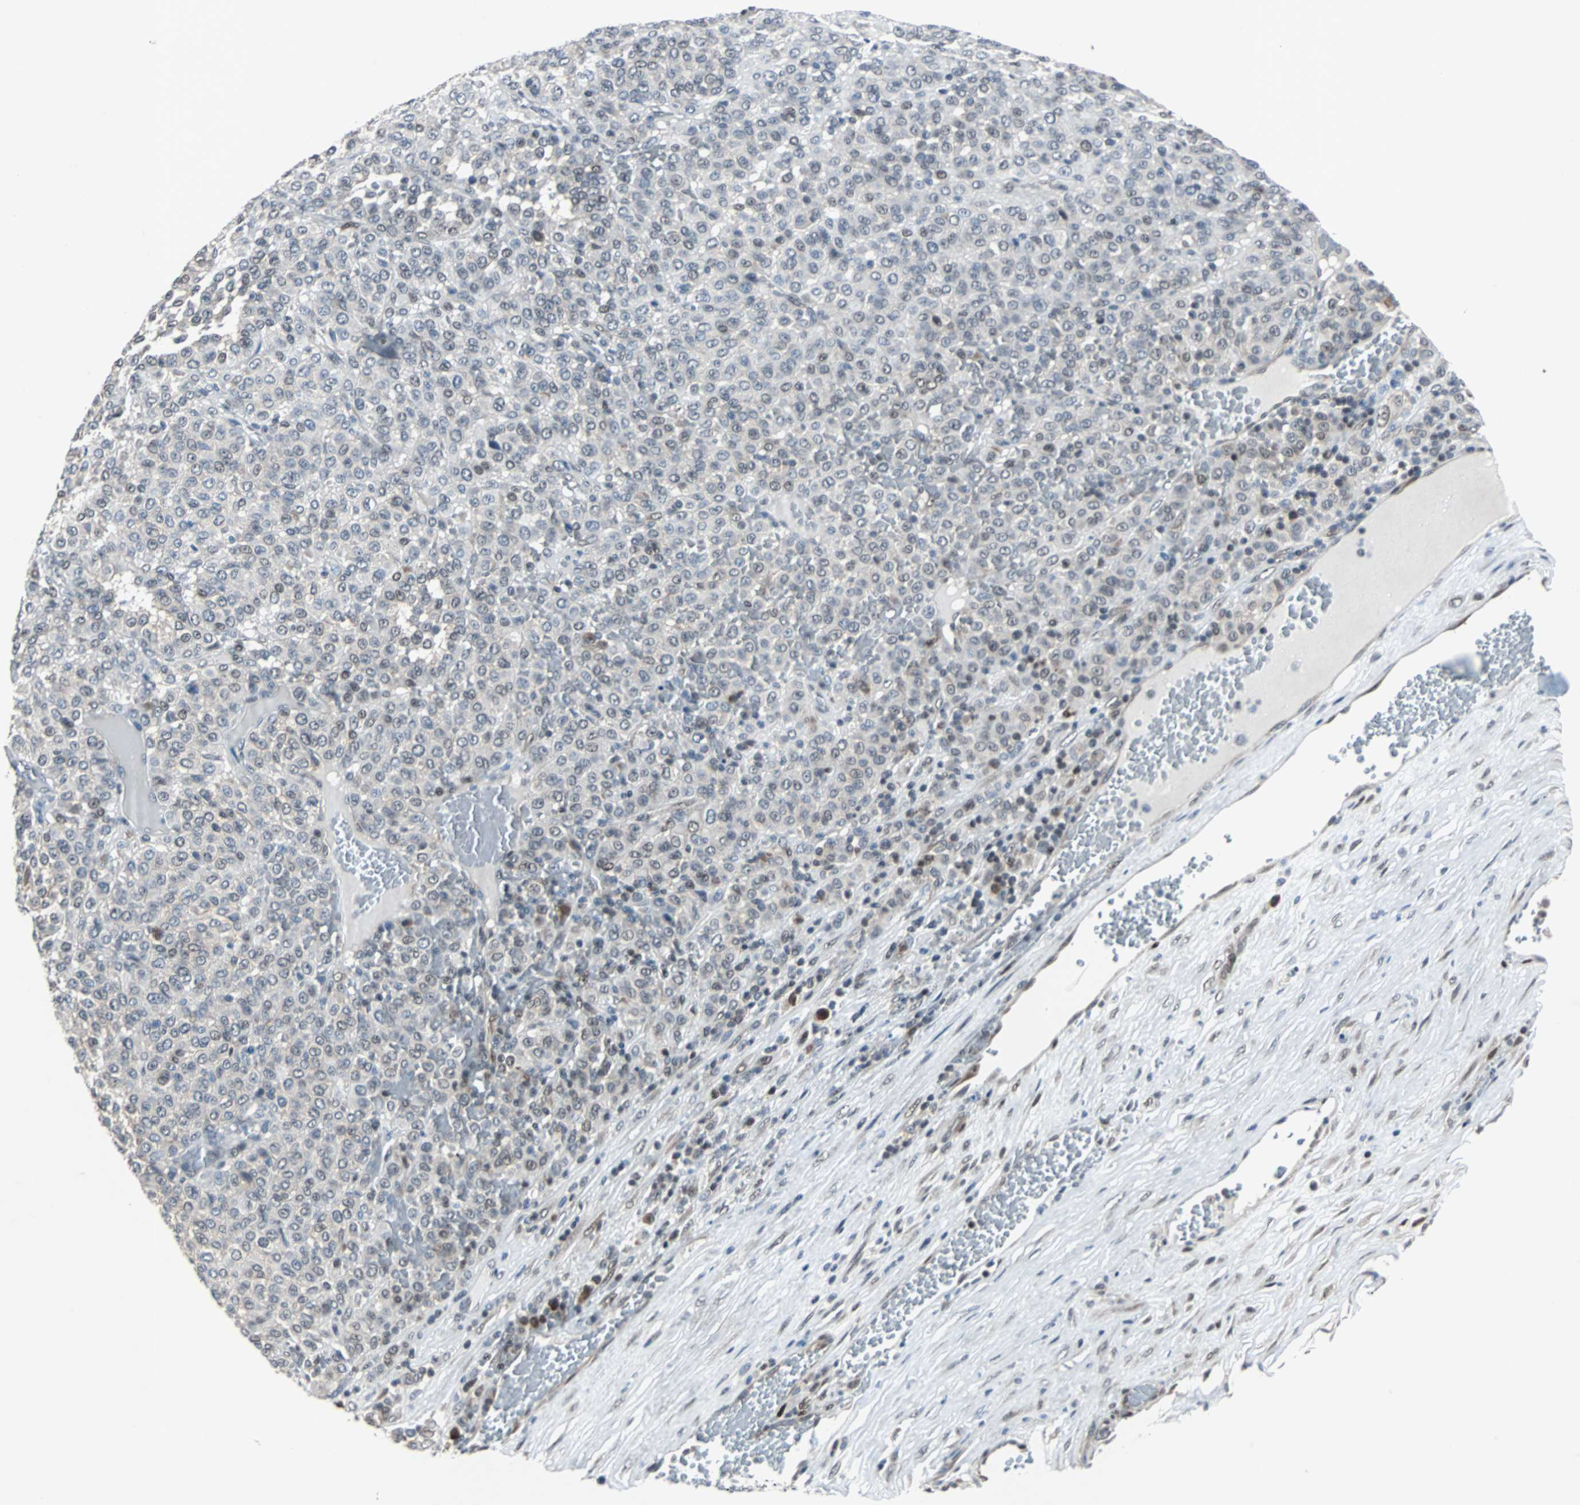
{"staining": {"intensity": "weak", "quantity": "<25%", "location": "cytoplasmic/membranous"}, "tissue": "melanoma", "cell_type": "Tumor cells", "image_type": "cancer", "snomed": [{"axis": "morphology", "description": "Malignant melanoma, Metastatic site"}, {"axis": "topography", "description": "Pancreas"}], "caption": "Immunohistochemical staining of malignant melanoma (metastatic site) demonstrates no significant expression in tumor cells.", "gene": "ZHX2", "patient": {"sex": "female", "age": 30}}